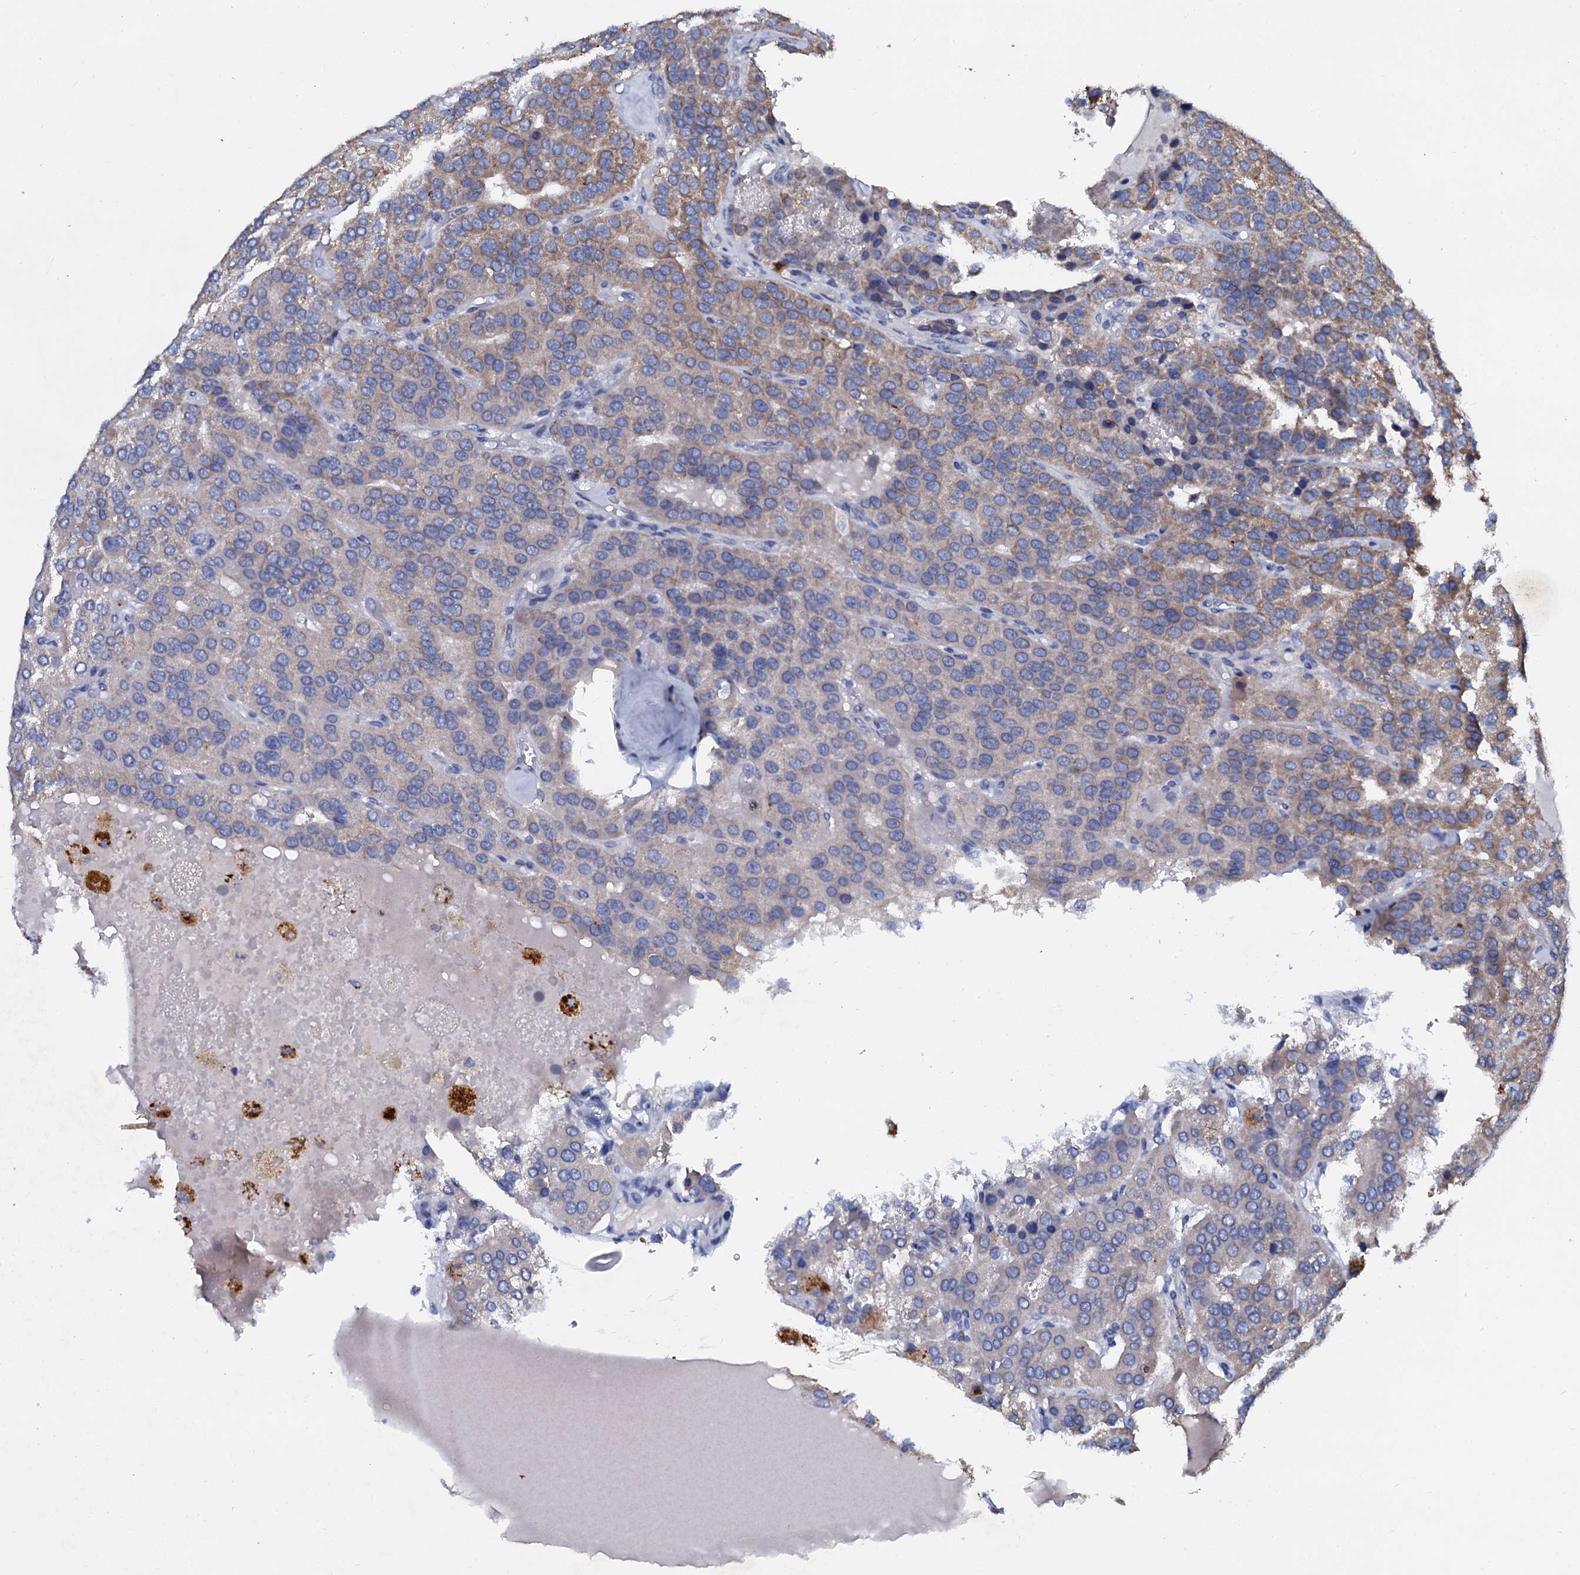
{"staining": {"intensity": "weak", "quantity": "25%-75%", "location": "cytoplasmic/membranous"}, "tissue": "parathyroid gland", "cell_type": "Glandular cells", "image_type": "normal", "snomed": [{"axis": "morphology", "description": "Normal tissue, NOS"}, {"axis": "morphology", "description": "Adenoma, NOS"}, {"axis": "topography", "description": "Parathyroid gland"}], "caption": "Protein staining shows weak cytoplasmic/membranous expression in approximately 25%-75% of glandular cells in unremarkable parathyroid gland.", "gene": "SLC37A4", "patient": {"sex": "female", "age": 86}}